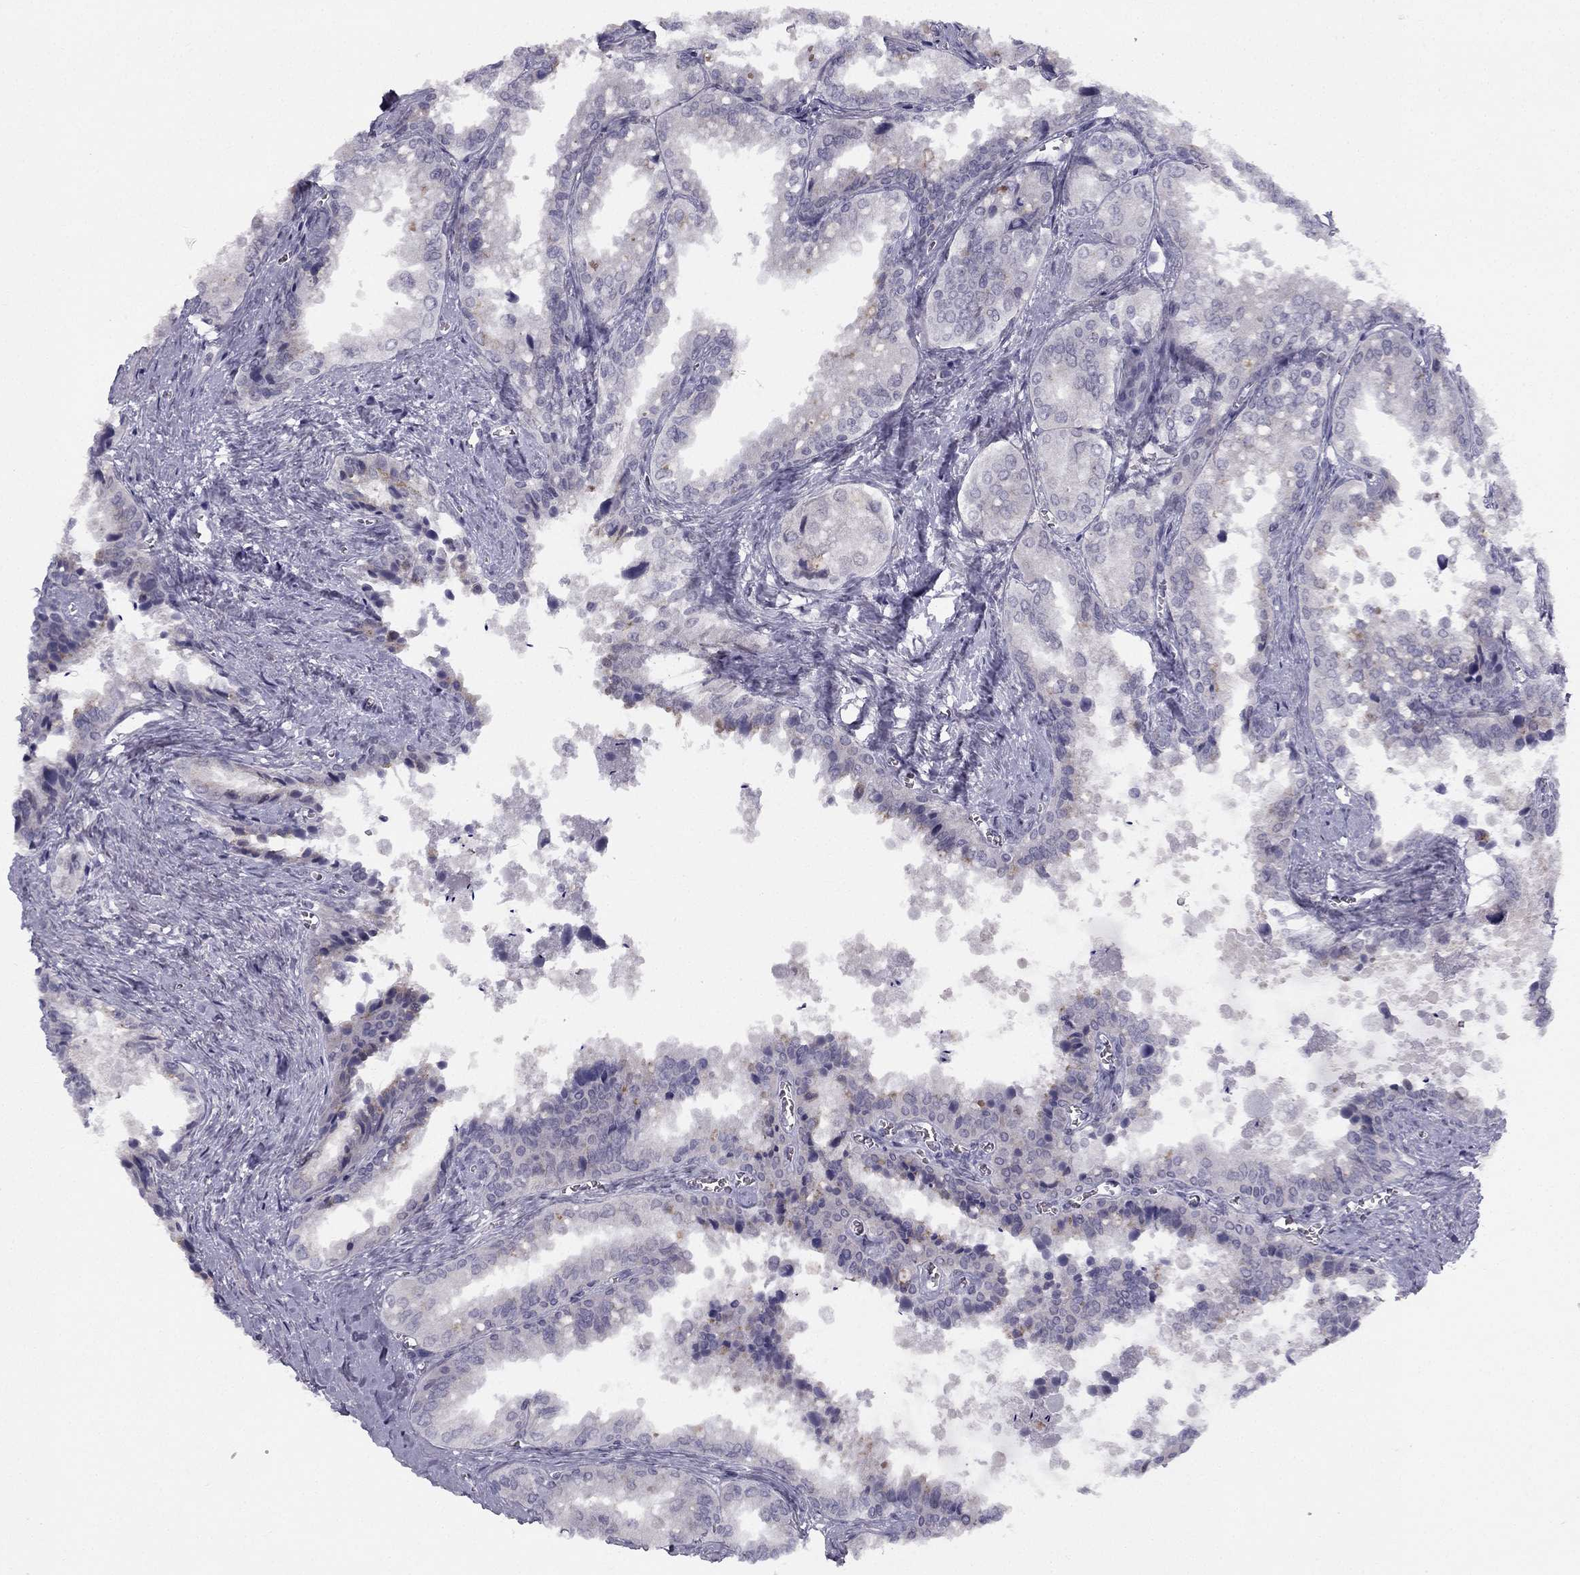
{"staining": {"intensity": "negative", "quantity": "none", "location": "none"}, "tissue": "seminal vesicle", "cell_type": "Glandular cells", "image_type": "normal", "snomed": [{"axis": "morphology", "description": "Normal tissue, NOS"}, {"axis": "topography", "description": "Seminal veicle"}], "caption": "DAB immunohistochemical staining of normal human seminal vesicle reveals no significant expression in glandular cells.", "gene": "TRPS1", "patient": {"sex": "male", "age": 67}}